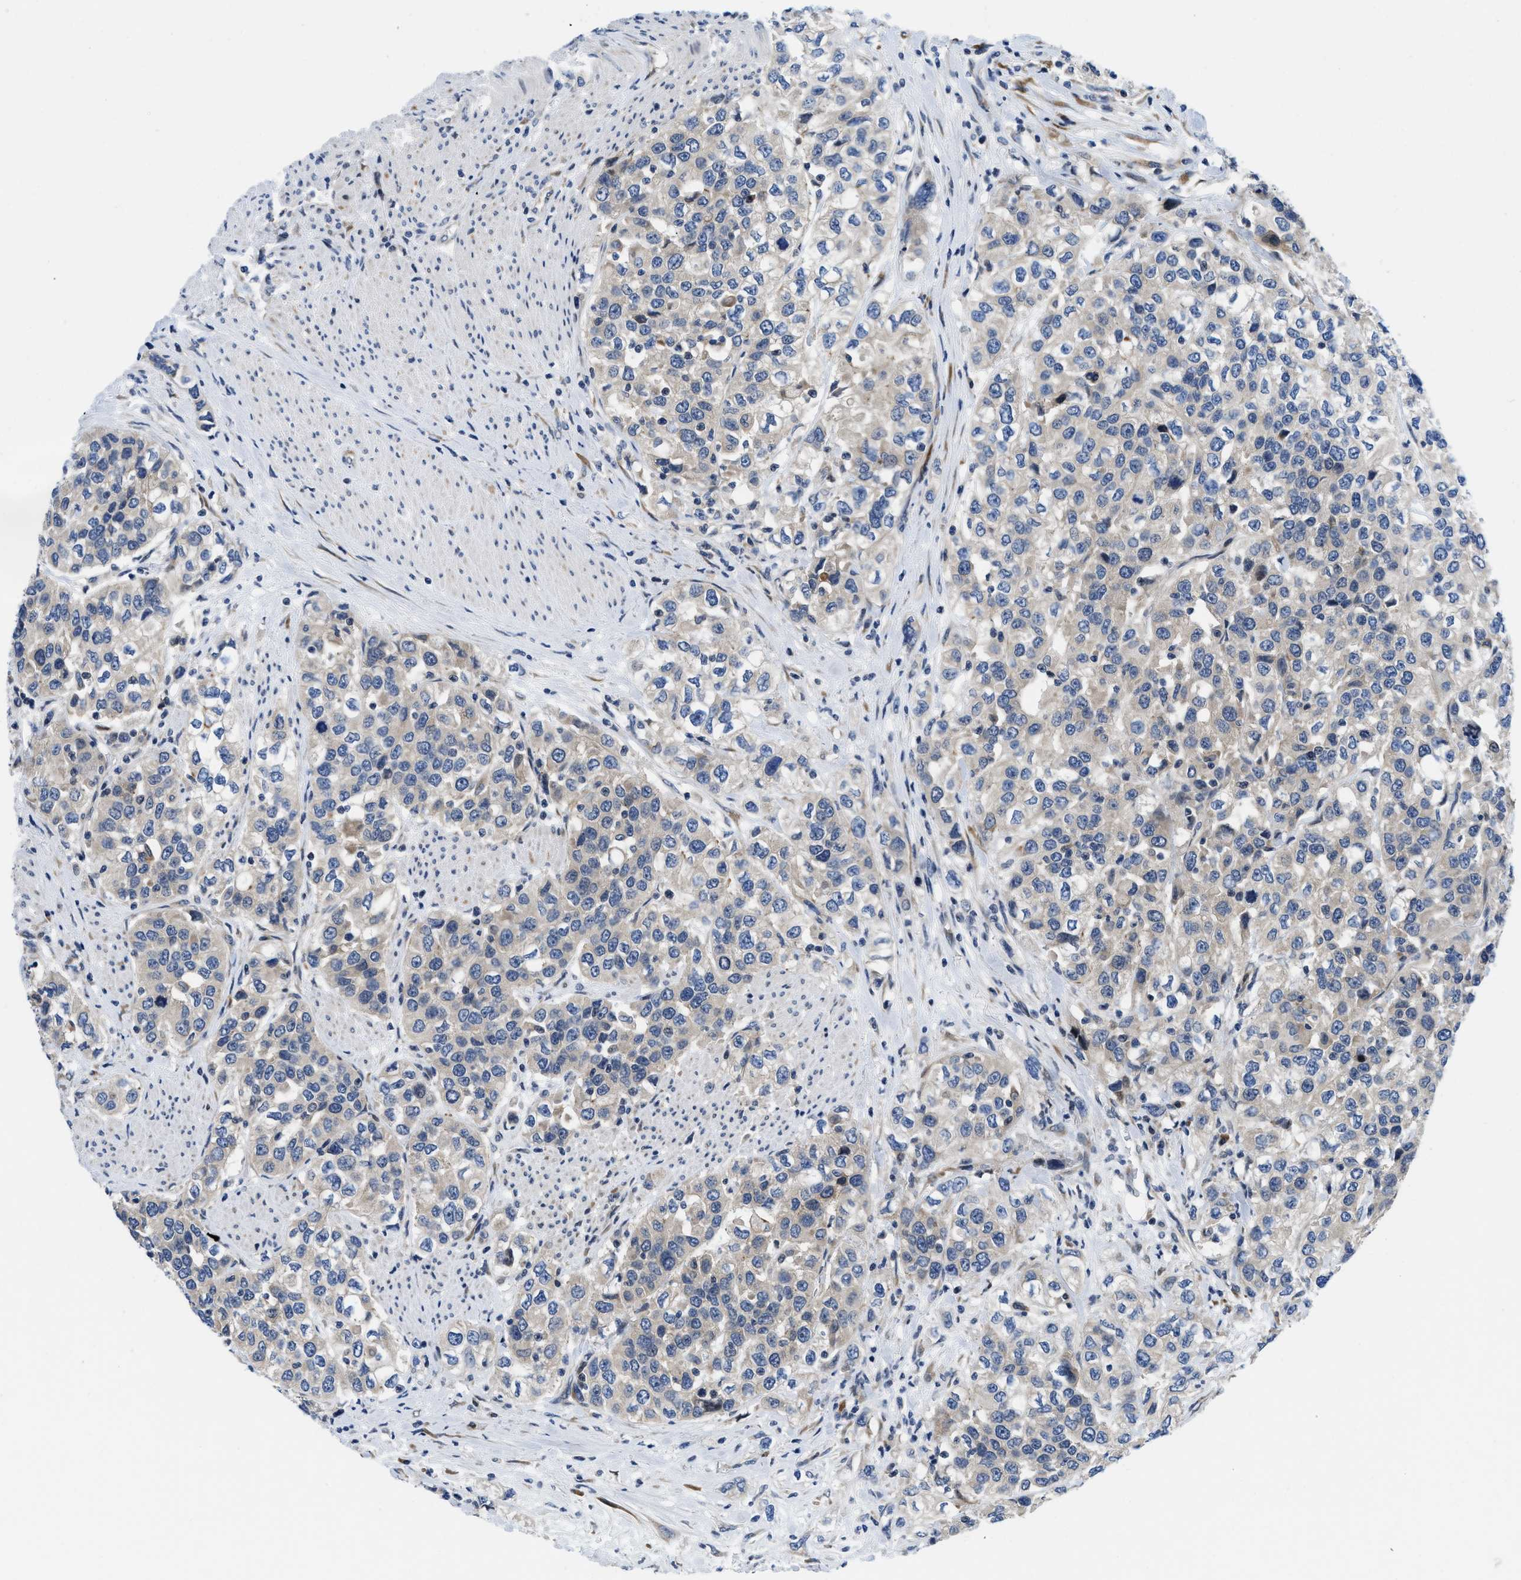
{"staining": {"intensity": "negative", "quantity": "none", "location": "none"}, "tissue": "urothelial cancer", "cell_type": "Tumor cells", "image_type": "cancer", "snomed": [{"axis": "morphology", "description": "Urothelial carcinoma, High grade"}, {"axis": "topography", "description": "Urinary bladder"}], "caption": "High power microscopy image of an immunohistochemistry (IHC) micrograph of urothelial cancer, revealing no significant expression in tumor cells. (DAB (3,3'-diaminobenzidine) immunohistochemistry (IHC) visualized using brightfield microscopy, high magnification).", "gene": "IKBKE", "patient": {"sex": "female", "age": 80}}